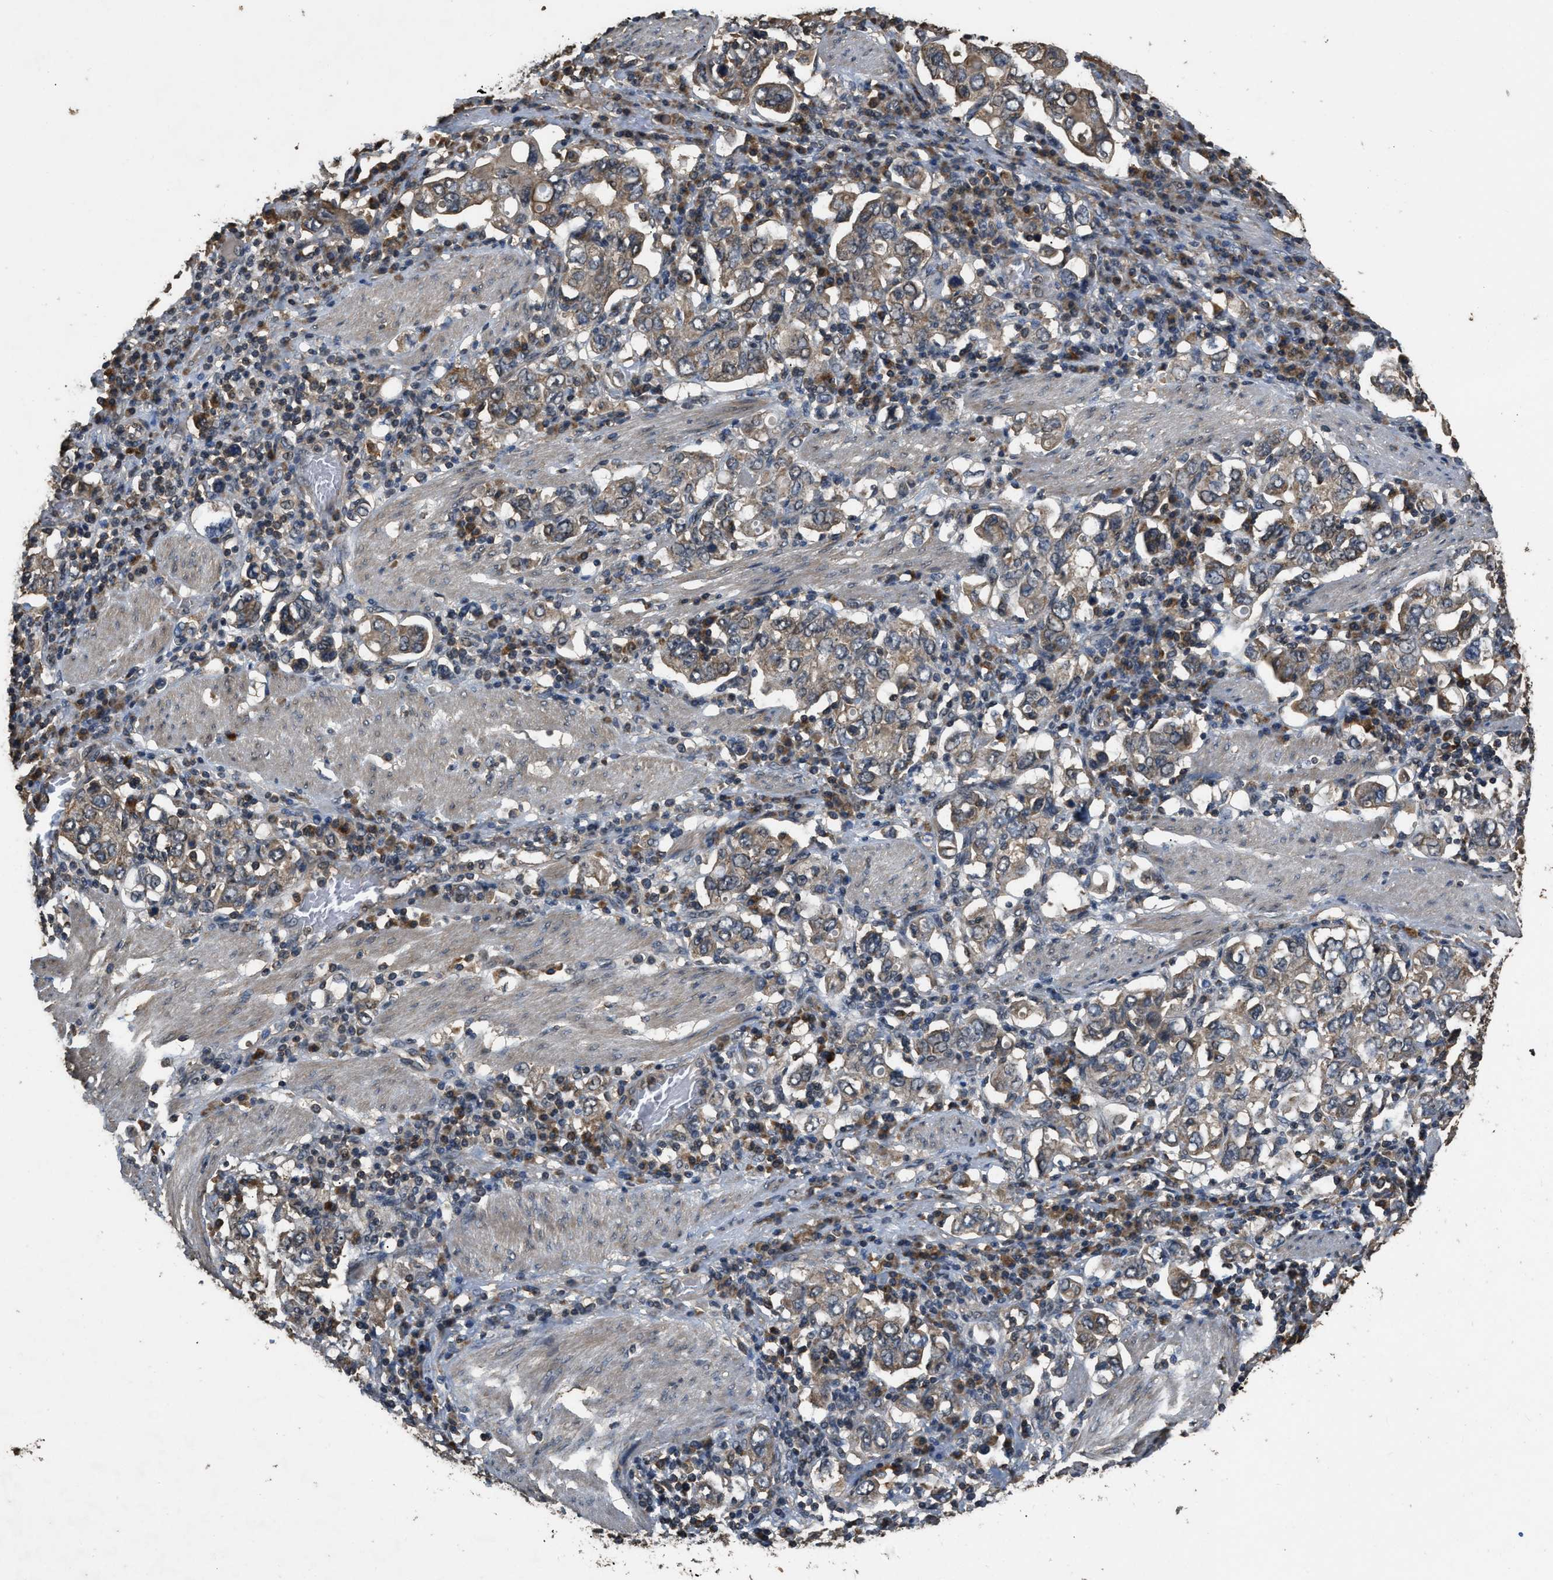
{"staining": {"intensity": "weak", "quantity": ">75%", "location": "cytoplasmic/membranous"}, "tissue": "stomach cancer", "cell_type": "Tumor cells", "image_type": "cancer", "snomed": [{"axis": "morphology", "description": "Adenocarcinoma, NOS"}, {"axis": "topography", "description": "Stomach, upper"}], "caption": "Weak cytoplasmic/membranous positivity is appreciated in about >75% of tumor cells in stomach adenocarcinoma.", "gene": "DENND6B", "patient": {"sex": "male", "age": 62}}